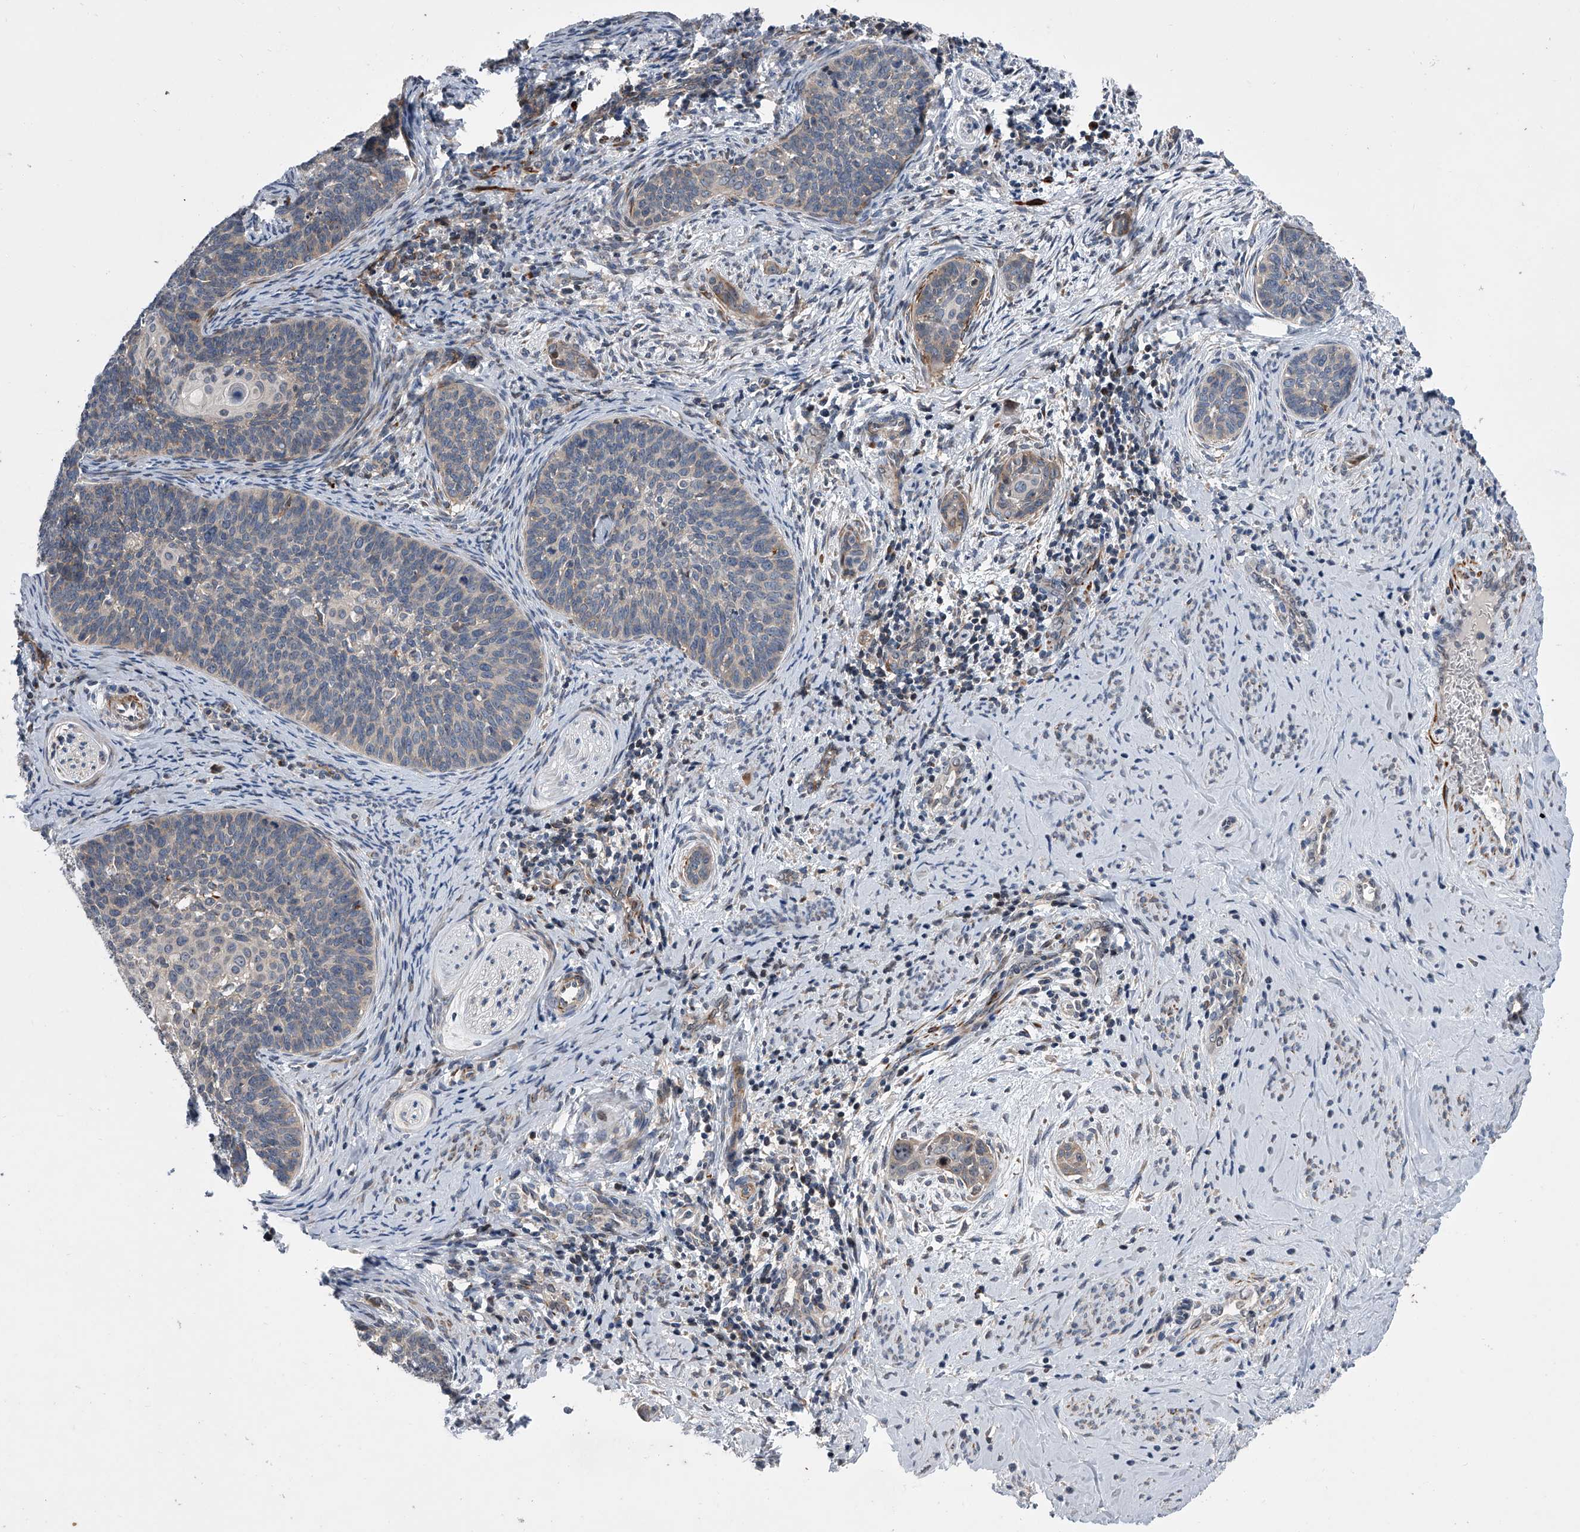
{"staining": {"intensity": "negative", "quantity": "none", "location": "none"}, "tissue": "cervical cancer", "cell_type": "Tumor cells", "image_type": "cancer", "snomed": [{"axis": "morphology", "description": "Squamous cell carcinoma, NOS"}, {"axis": "topography", "description": "Cervix"}], "caption": "Micrograph shows no significant protein staining in tumor cells of cervical squamous cell carcinoma.", "gene": "DLGAP2", "patient": {"sex": "female", "age": 33}}